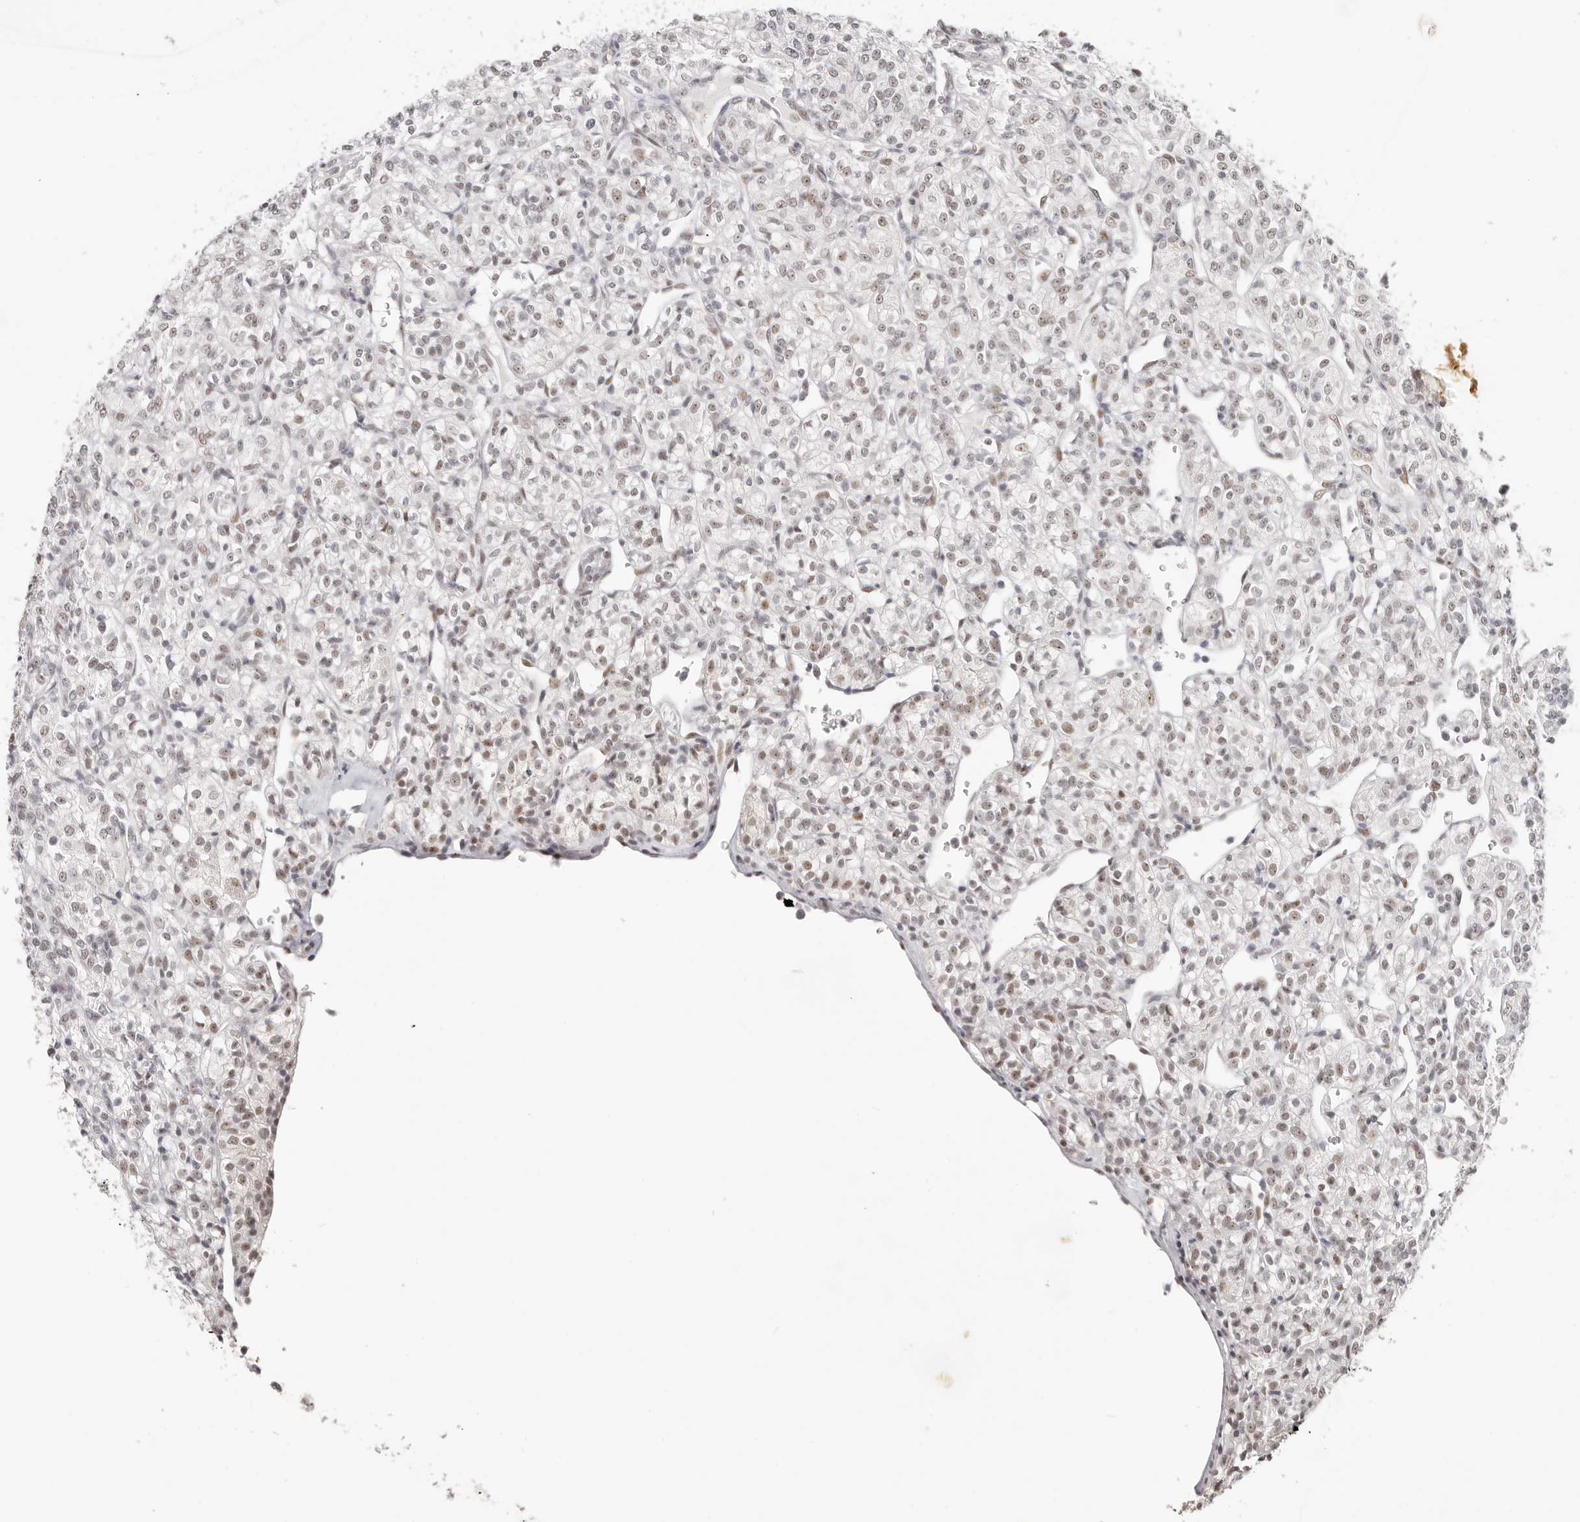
{"staining": {"intensity": "weak", "quantity": "25%-75%", "location": "nuclear"}, "tissue": "renal cancer", "cell_type": "Tumor cells", "image_type": "cancer", "snomed": [{"axis": "morphology", "description": "Adenocarcinoma, NOS"}, {"axis": "topography", "description": "Kidney"}], "caption": "Brown immunohistochemical staining in human renal cancer shows weak nuclear expression in approximately 25%-75% of tumor cells.", "gene": "LARP7", "patient": {"sex": "male", "age": 77}}